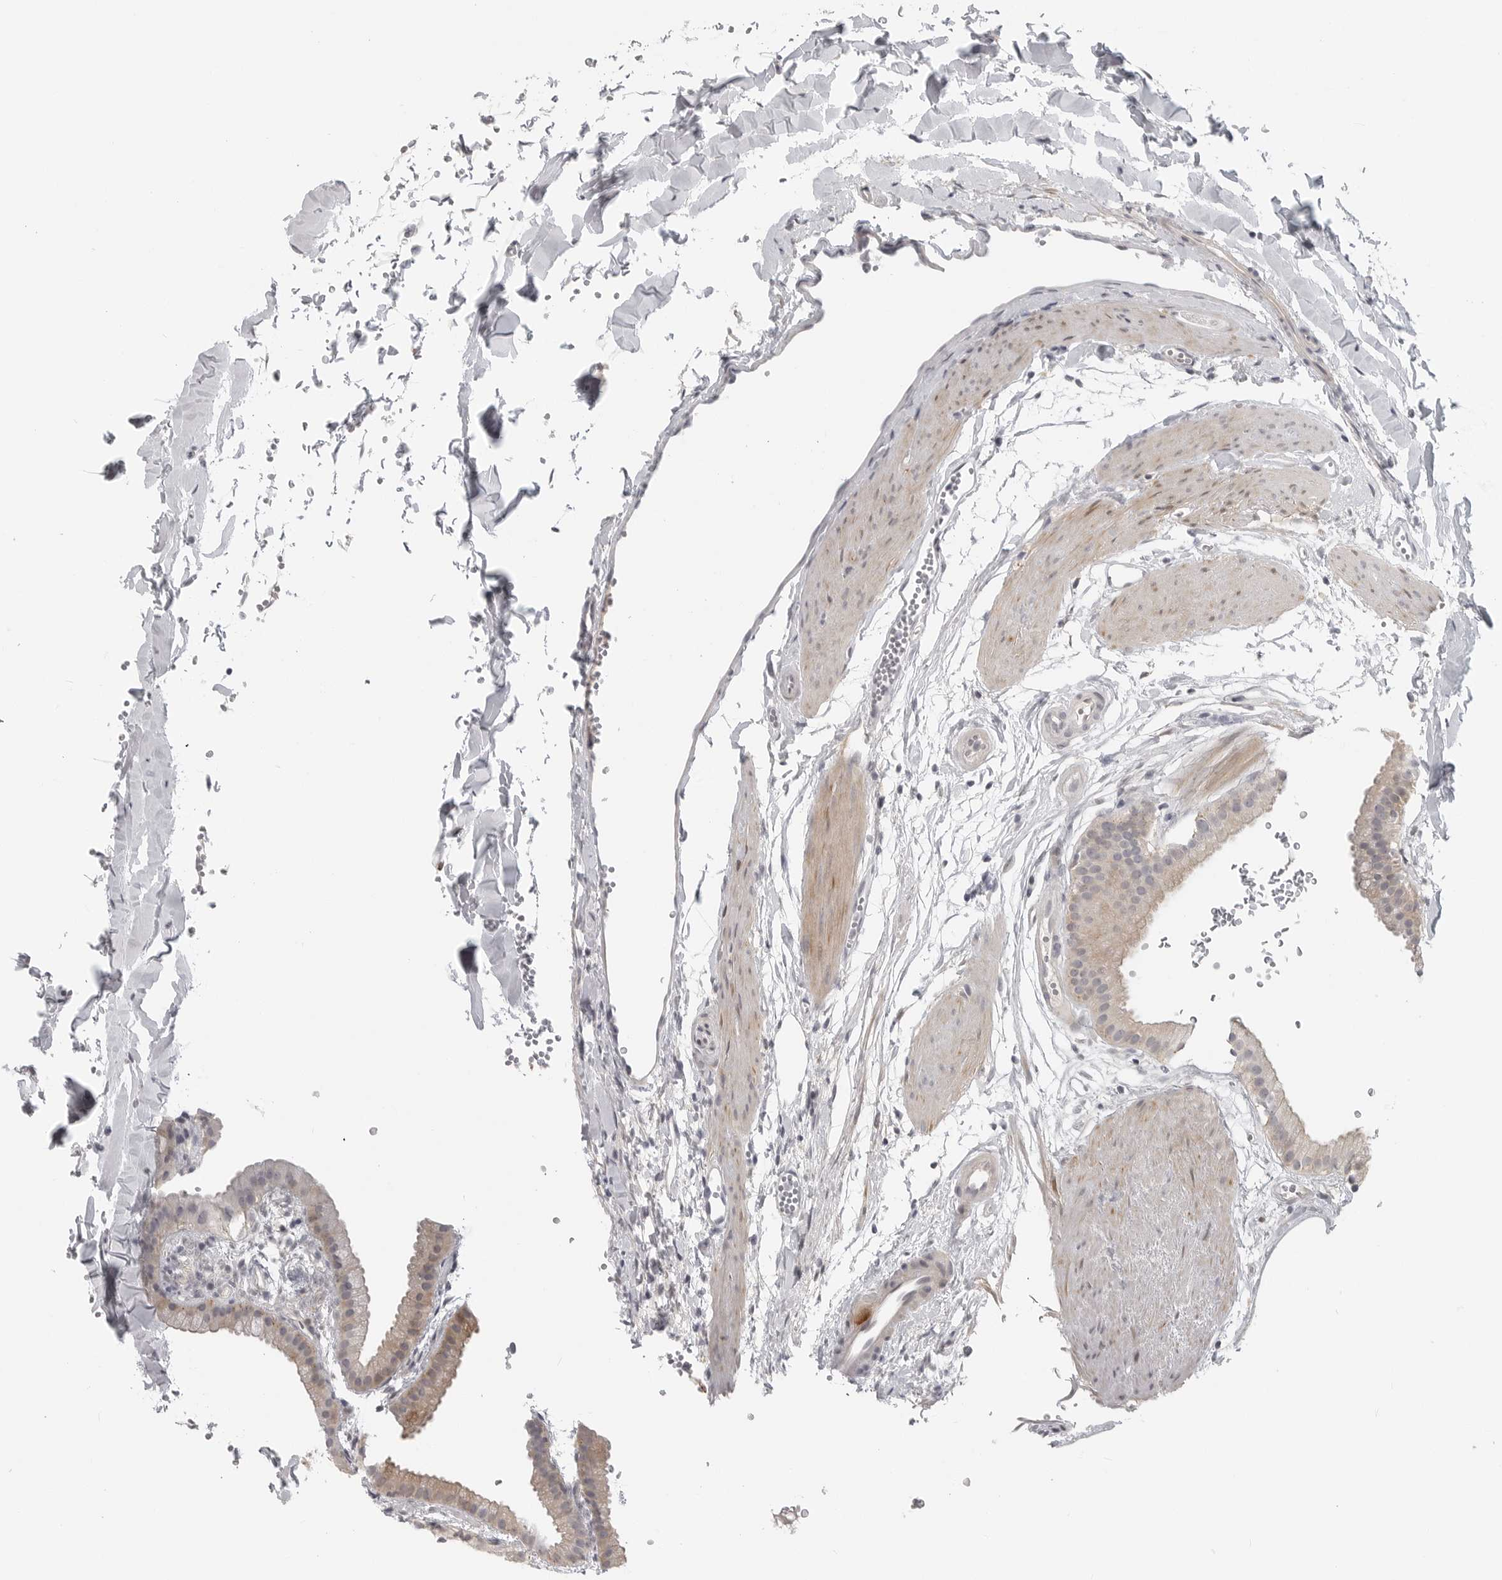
{"staining": {"intensity": "moderate", "quantity": "25%-75%", "location": "cytoplasmic/membranous"}, "tissue": "gallbladder", "cell_type": "Glandular cells", "image_type": "normal", "snomed": [{"axis": "morphology", "description": "Normal tissue, NOS"}, {"axis": "topography", "description": "Gallbladder"}], "caption": "Protein analysis of benign gallbladder exhibits moderate cytoplasmic/membranous positivity in approximately 25%-75% of glandular cells.", "gene": "CTIF", "patient": {"sex": "female", "age": 64}}